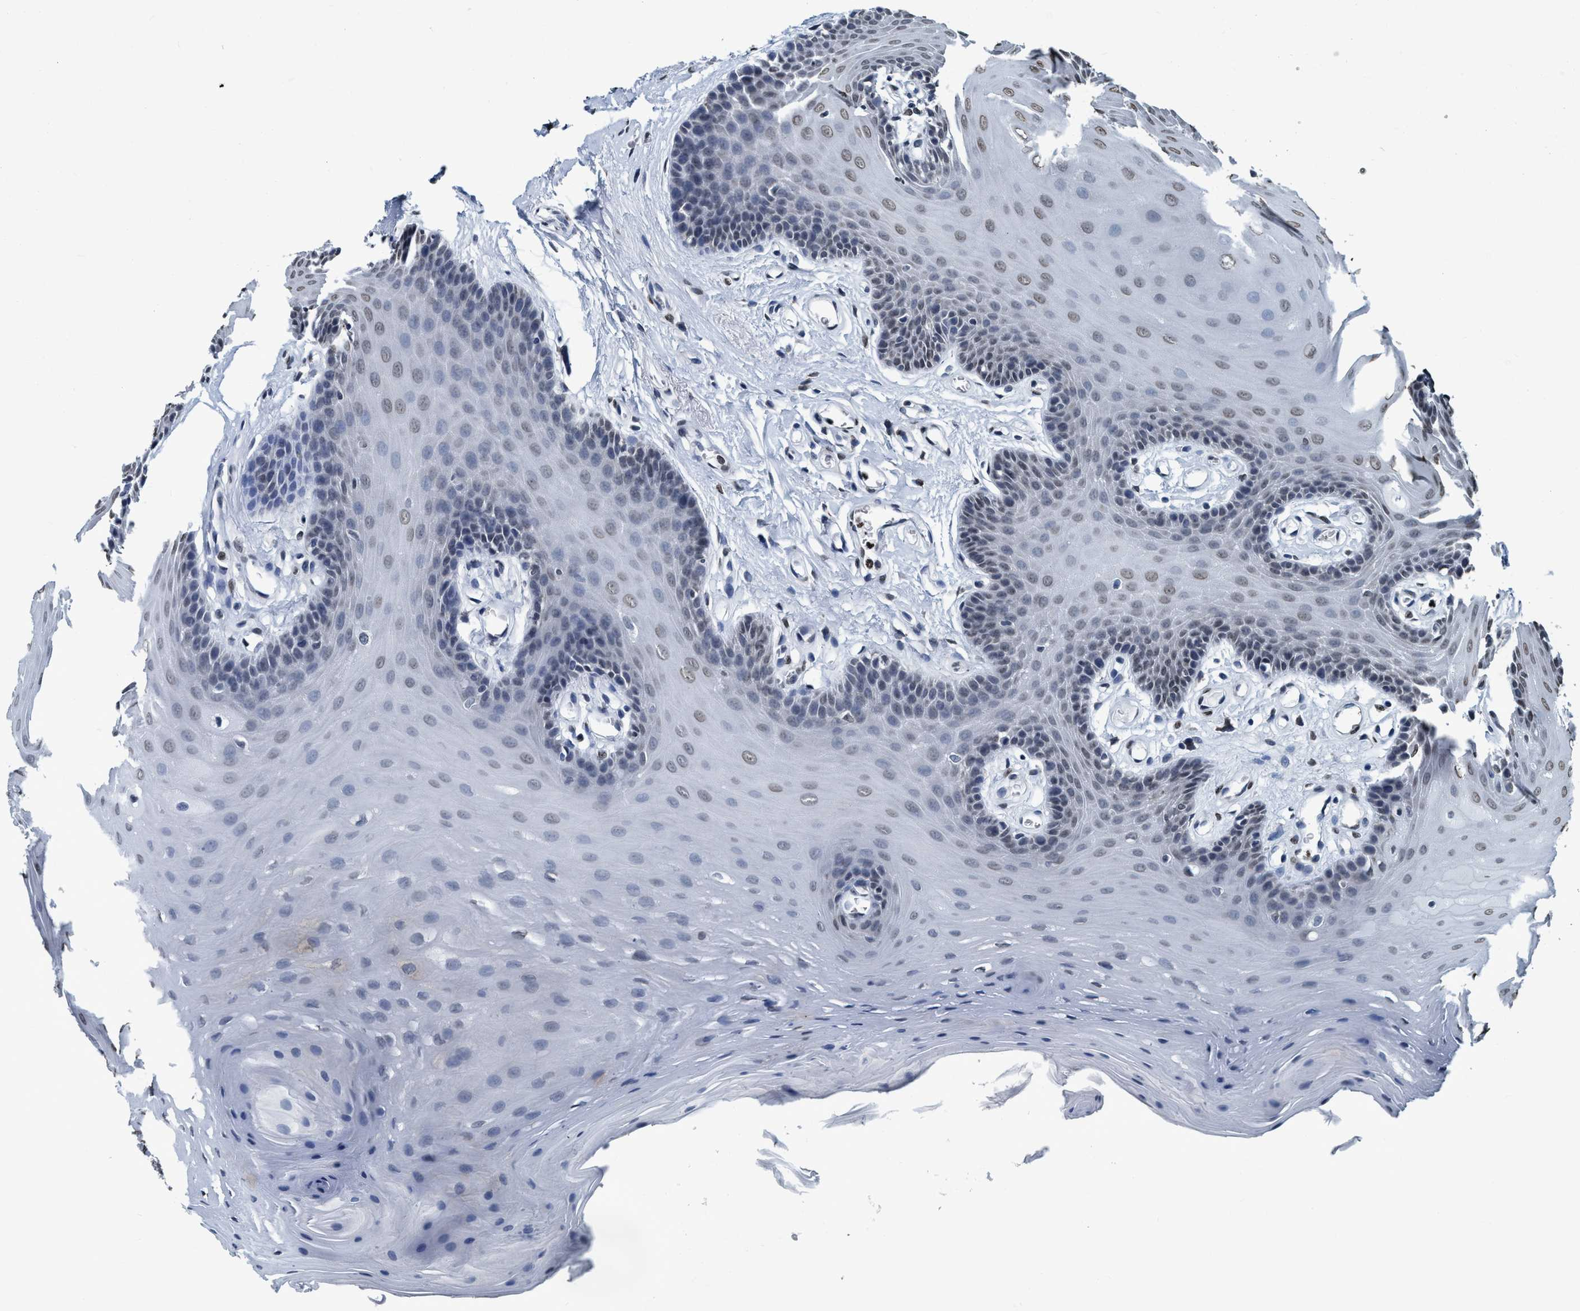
{"staining": {"intensity": "weak", "quantity": "<25%", "location": "nuclear"}, "tissue": "oral mucosa", "cell_type": "Squamous epithelial cells", "image_type": "normal", "snomed": [{"axis": "morphology", "description": "Normal tissue, NOS"}, {"axis": "morphology", "description": "Squamous cell carcinoma, NOS"}, {"axis": "topography", "description": "Oral tissue"}, {"axis": "topography", "description": "Head-Neck"}], "caption": "DAB immunohistochemical staining of unremarkable oral mucosa shows no significant staining in squamous epithelial cells.", "gene": "CCNE2", "patient": {"sex": "male", "age": 71}}